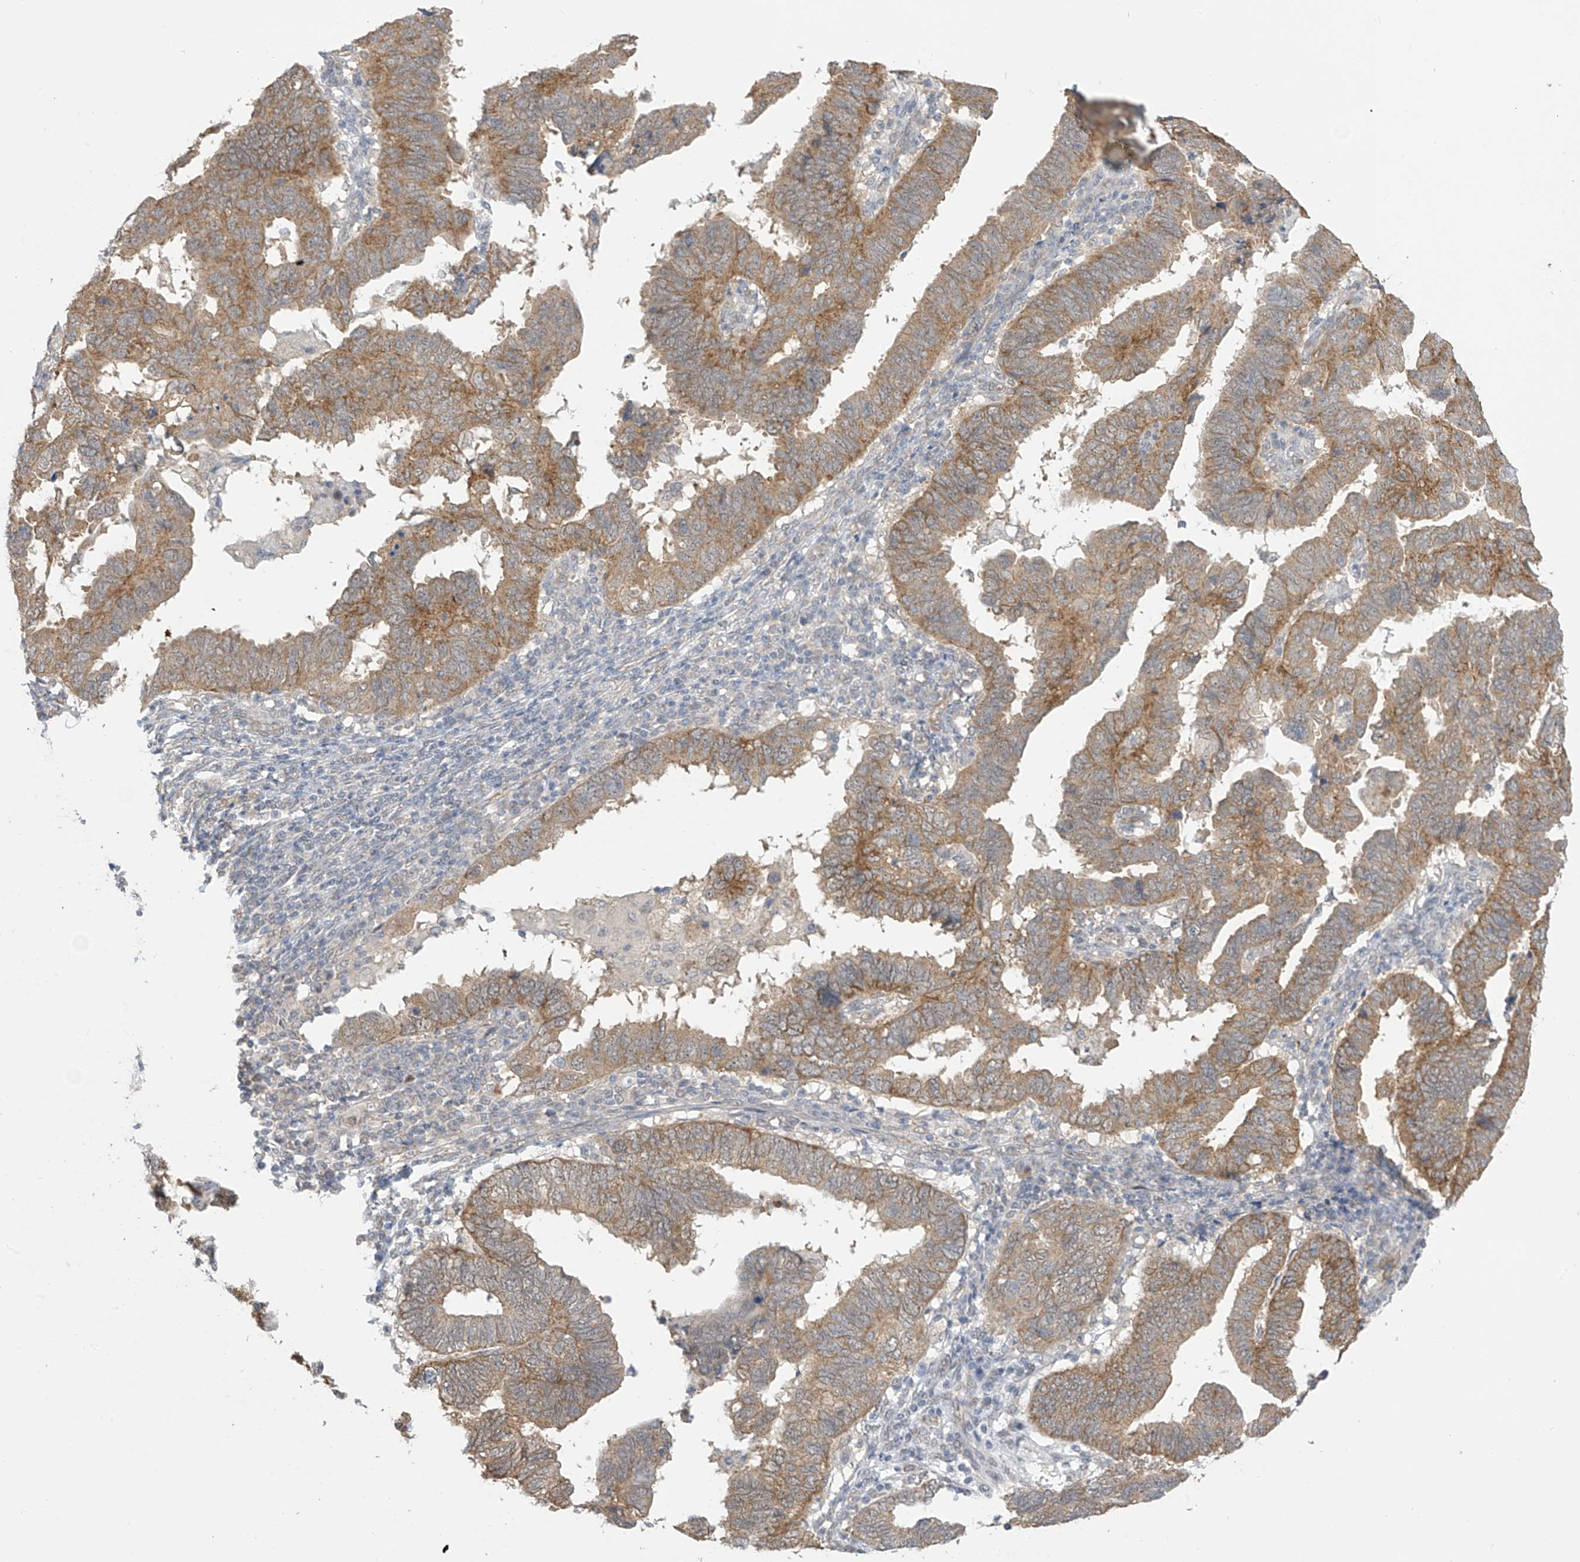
{"staining": {"intensity": "moderate", "quantity": ">75%", "location": "cytoplasmic/membranous"}, "tissue": "endometrial cancer", "cell_type": "Tumor cells", "image_type": "cancer", "snomed": [{"axis": "morphology", "description": "Adenocarcinoma, NOS"}, {"axis": "topography", "description": "Uterus"}], "caption": "Adenocarcinoma (endometrial) stained for a protein (brown) displays moderate cytoplasmic/membranous positive expression in about >75% of tumor cells.", "gene": "KIAA1522", "patient": {"sex": "female", "age": 77}}